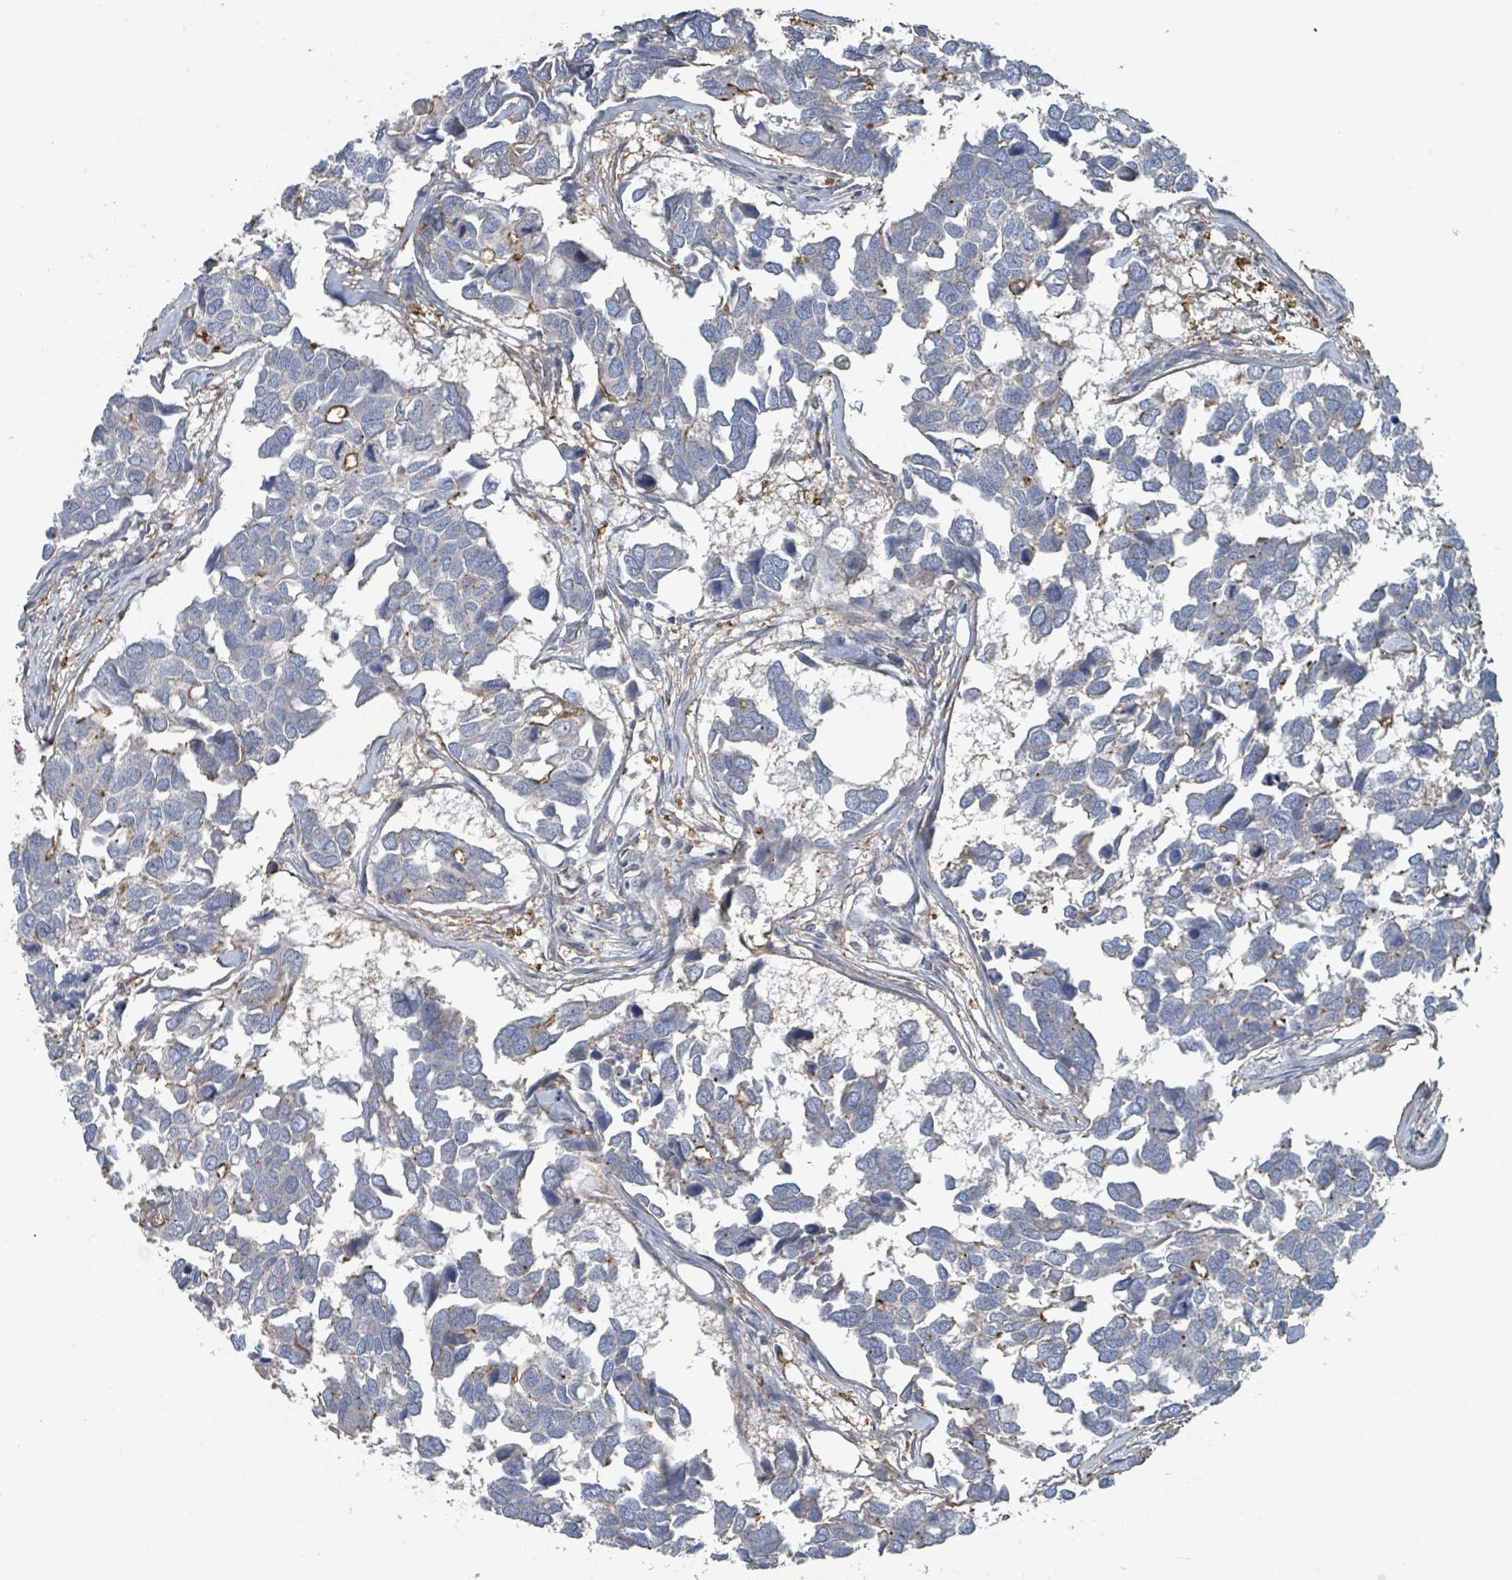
{"staining": {"intensity": "moderate", "quantity": "<25%", "location": "cytoplasmic/membranous"}, "tissue": "breast cancer", "cell_type": "Tumor cells", "image_type": "cancer", "snomed": [{"axis": "morphology", "description": "Duct carcinoma"}, {"axis": "topography", "description": "Breast"}], "caption": "A micrograph of human breast intraductal carcinoma stained for a protein demonstrates moderate cytoplasmic/membranous brown staining in tumor cells. (Stains: DAB (3,3'-diaminobenzidine) in brown, nuclei in blue, Microscopy: brightfield microscopy at high magnification).", "gene": "LRRC42", "patient": {"sex": "female", "age": 83}}